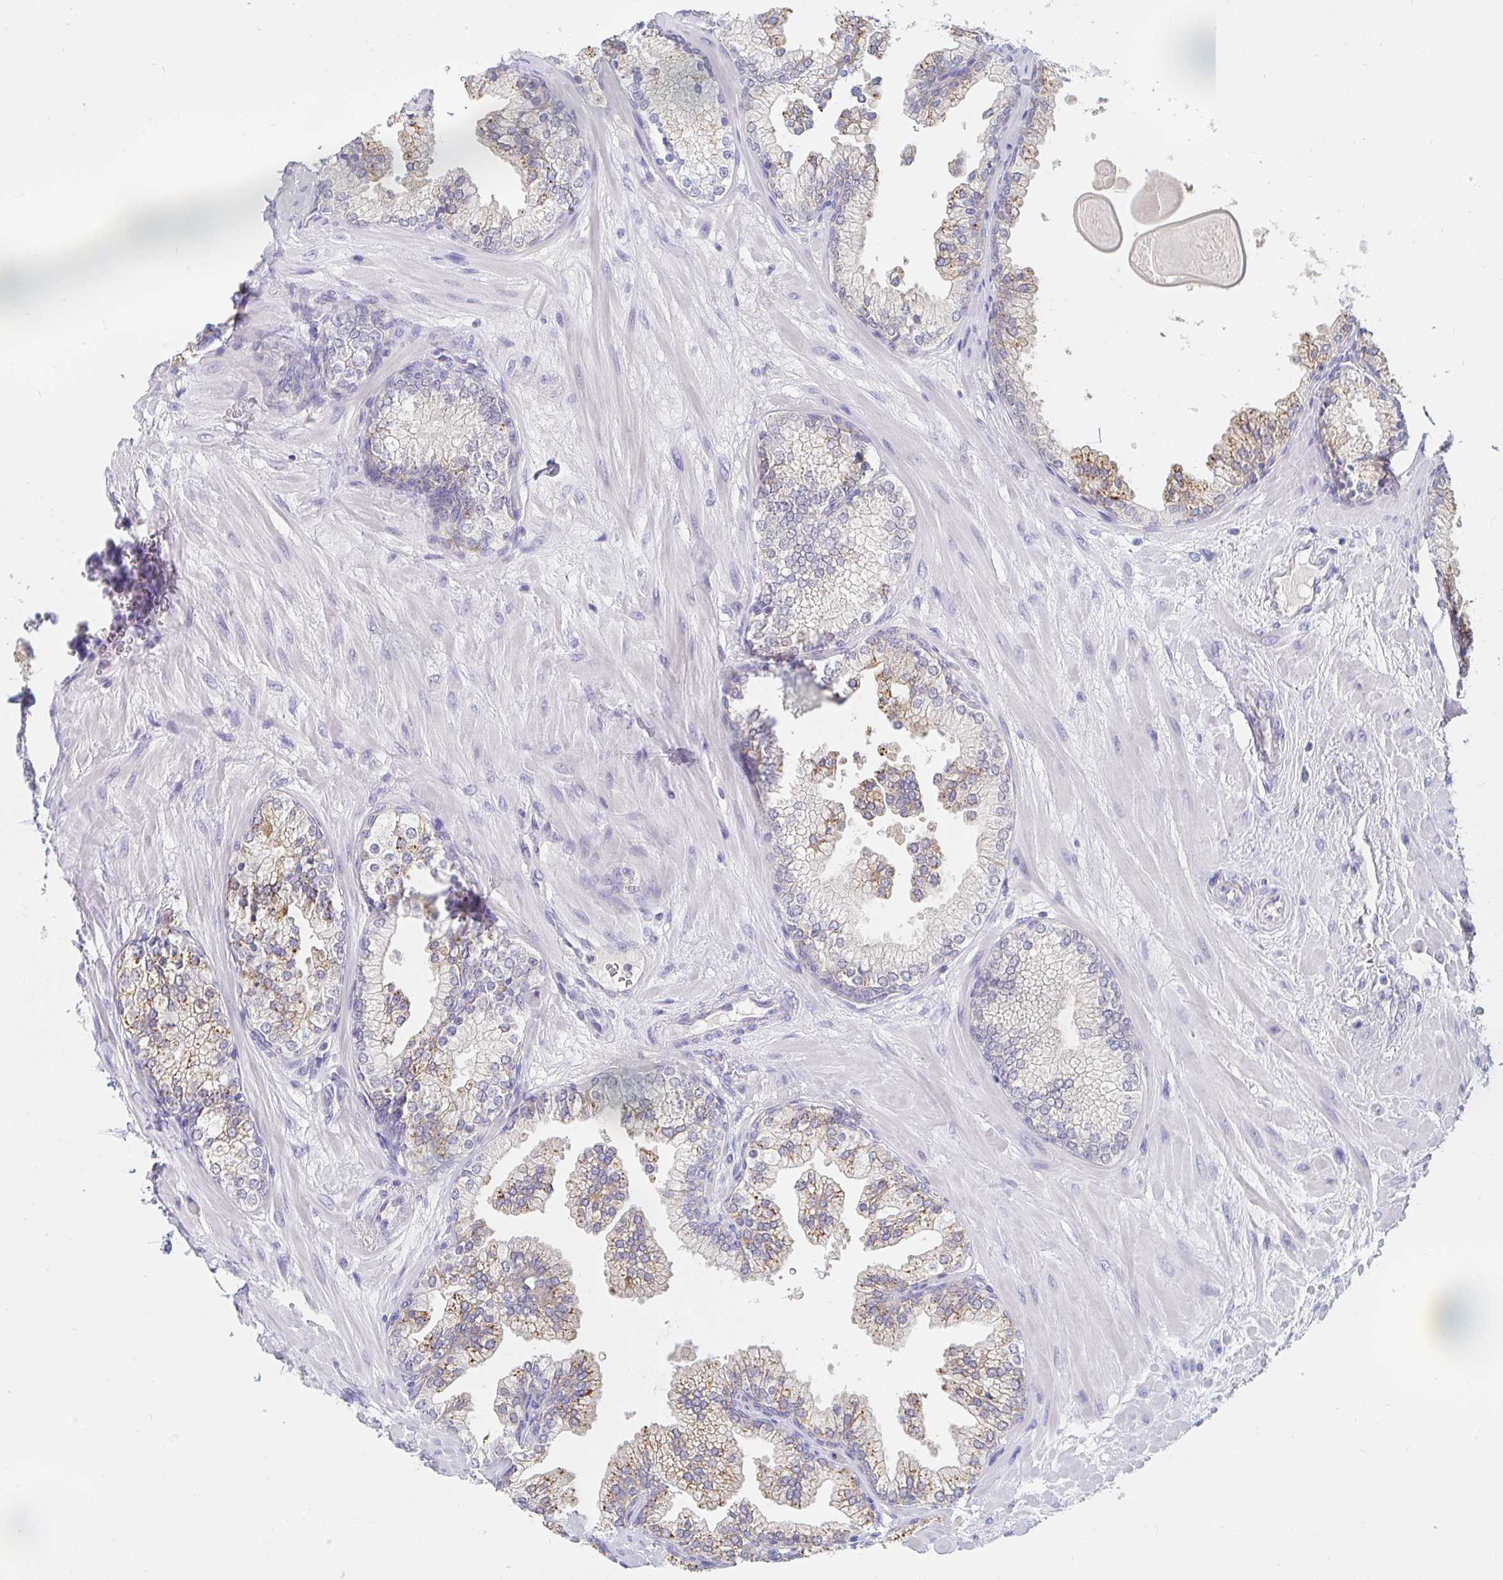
{"staining": {"intensity": "weak", "quantity": "25%-75%", "location": "cytoplasmic/membranous"}, "tissue": "prostate", "cell_type": "Glandular cells", "image_type": "normal", "snomed": [{"axis": "morphology", "description": "Normal tissue, NOS"}, {"axis": "topography", "description": "Prostate"}, {"axis": "topography", "description": "Peripheral nerve tissue"}], "caption": "Immunohistochemistry photomicrograph of unremarkable prostate stained for a protein (brown), which exhibits low levels of weak cytoplasmic/membranous expression in about 25%-75% of glandular cells.", "gene": "PDE6B", "patient": {"sex": "male", "age": 61}}